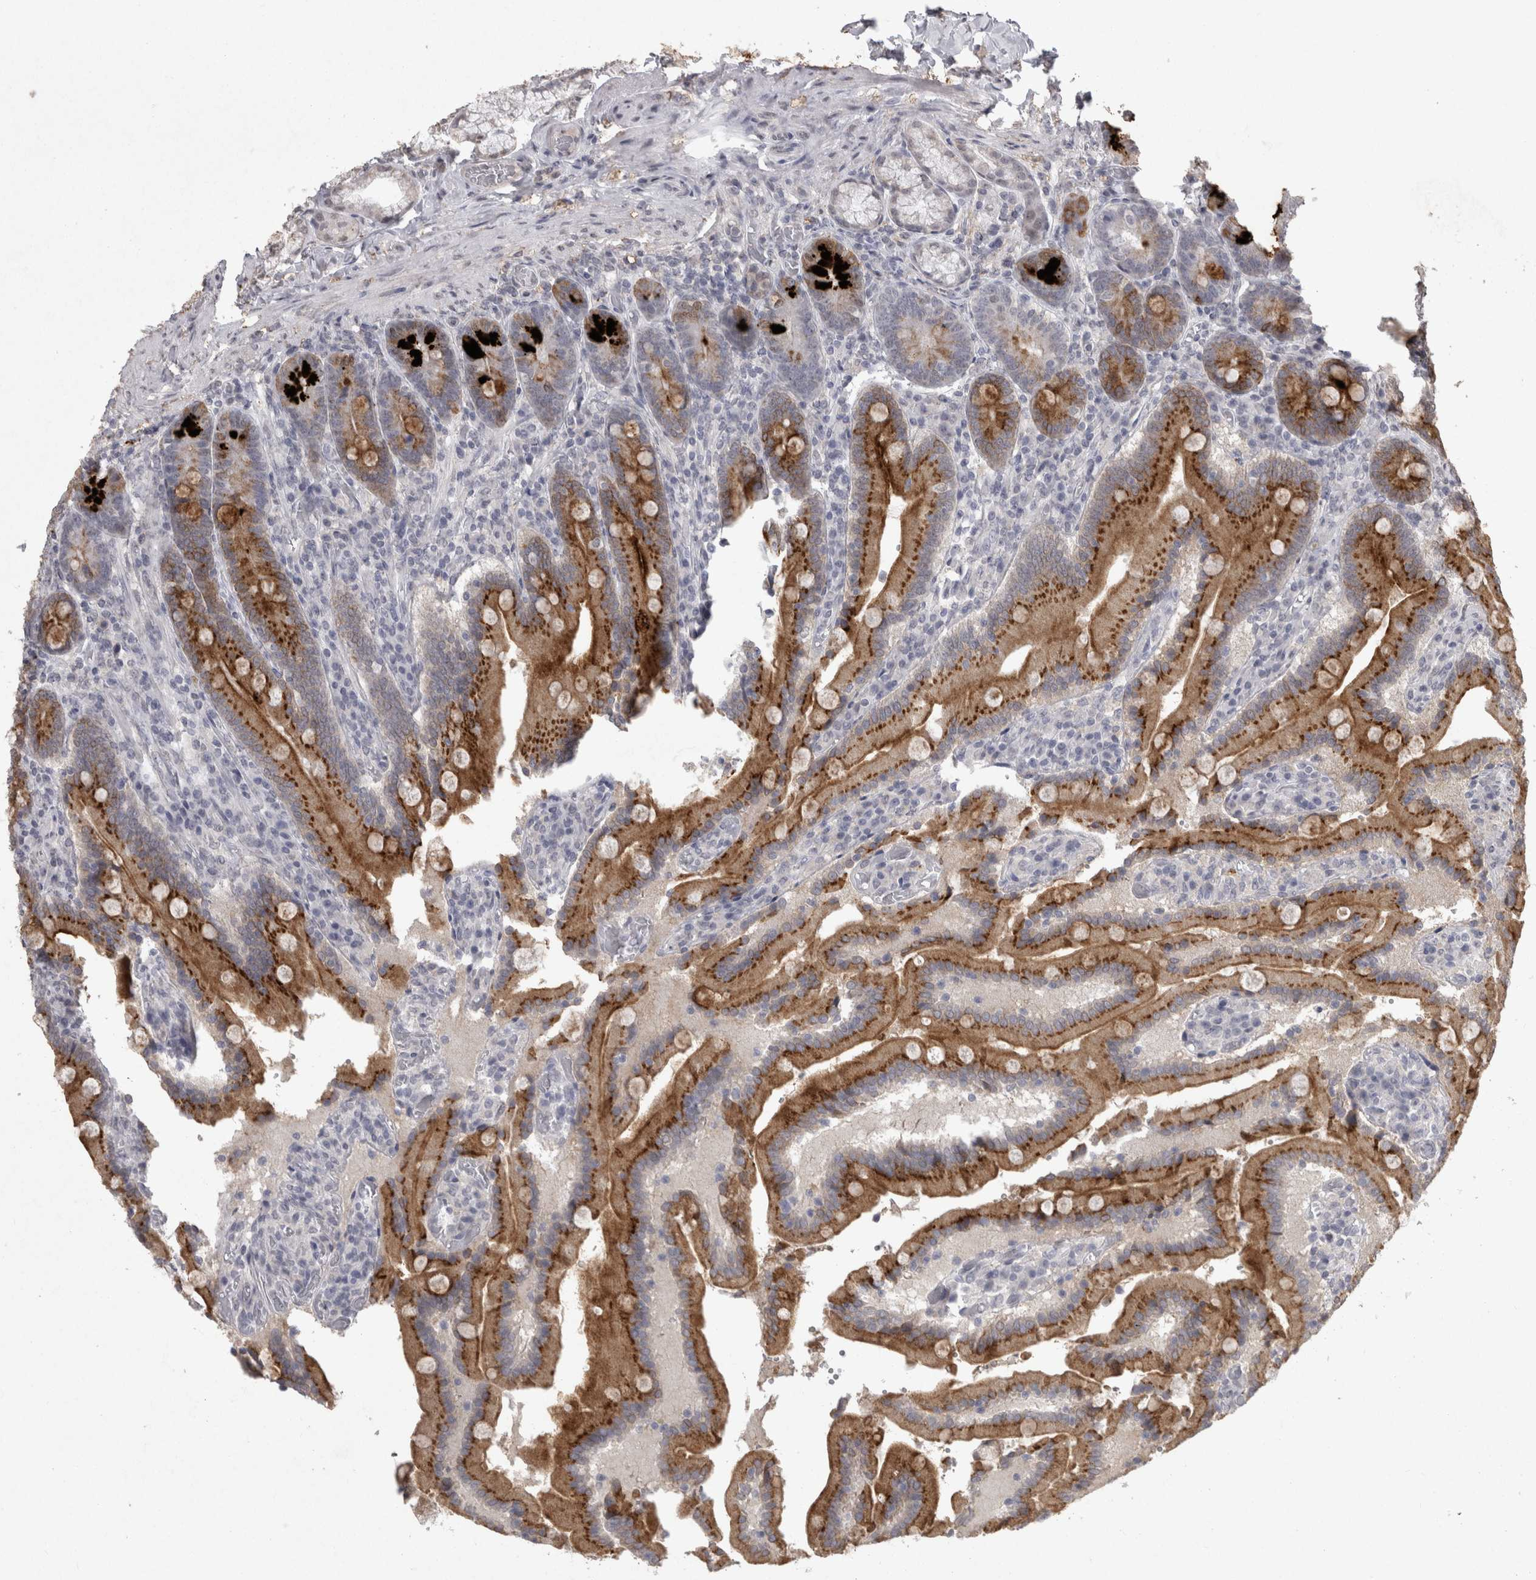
{"staining": {"intensity": "strong", "quantity": ">75%", "location": "cytoplasmic/membranous"}, "tissue": "duodenum", "cell_type": "Glandular cells", "image_type": "normal", "snomed": [{"axis": "morphology", "description": "Normal tissue, NOS"}, {"axis": "topography", "description": "Duodenum"}], "caption": "Protein expression analysis of normal human duodenum reveals strong cytoplasmic/membranous expression in approximately >75% of glandular cells. (Stains: DAB (3,3'-diaminobenzidine) in brown, nuclei in blue, Microscopy: brightfield microscopy at high magnification).", "gene": "MEP1A", "patient": {"sex": "female", "age": 62}}